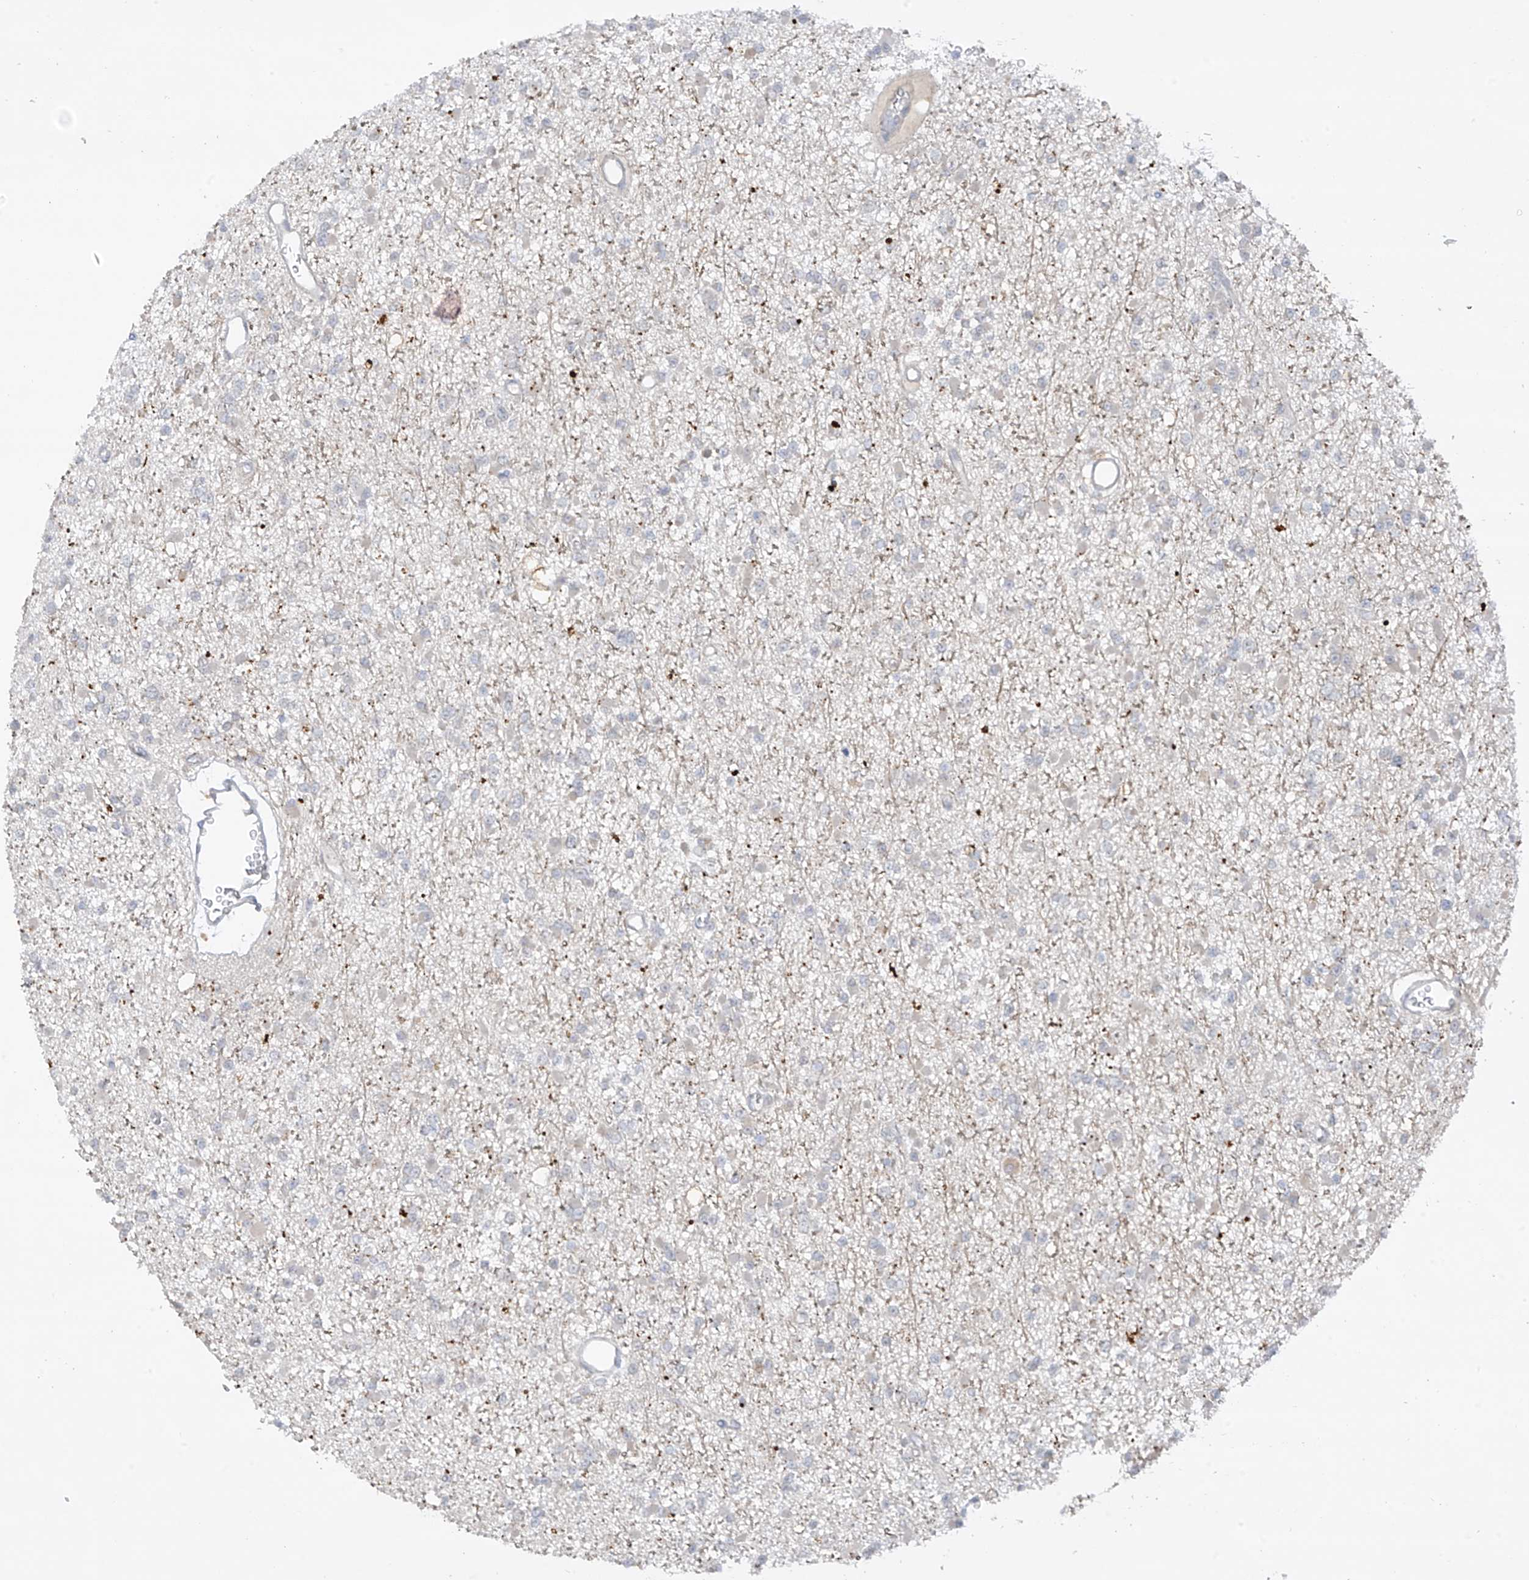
{"staining": {"intensity": "negative", "quantity": "none", "location": "none"}, "tissue": "glioma", "cell_type": "Tumor cells", "image_type": "cancer", "snomed": [{"axis": "morphology", "description": "Glioma, malignant, Low grade"}, {"axis": "topography", "description": "Brain"}], "caption": "IHC of glioma shows no staining in tumor cells.", "gene": "ANGEL2", "patient": {"sex": "female", "age": 22}}